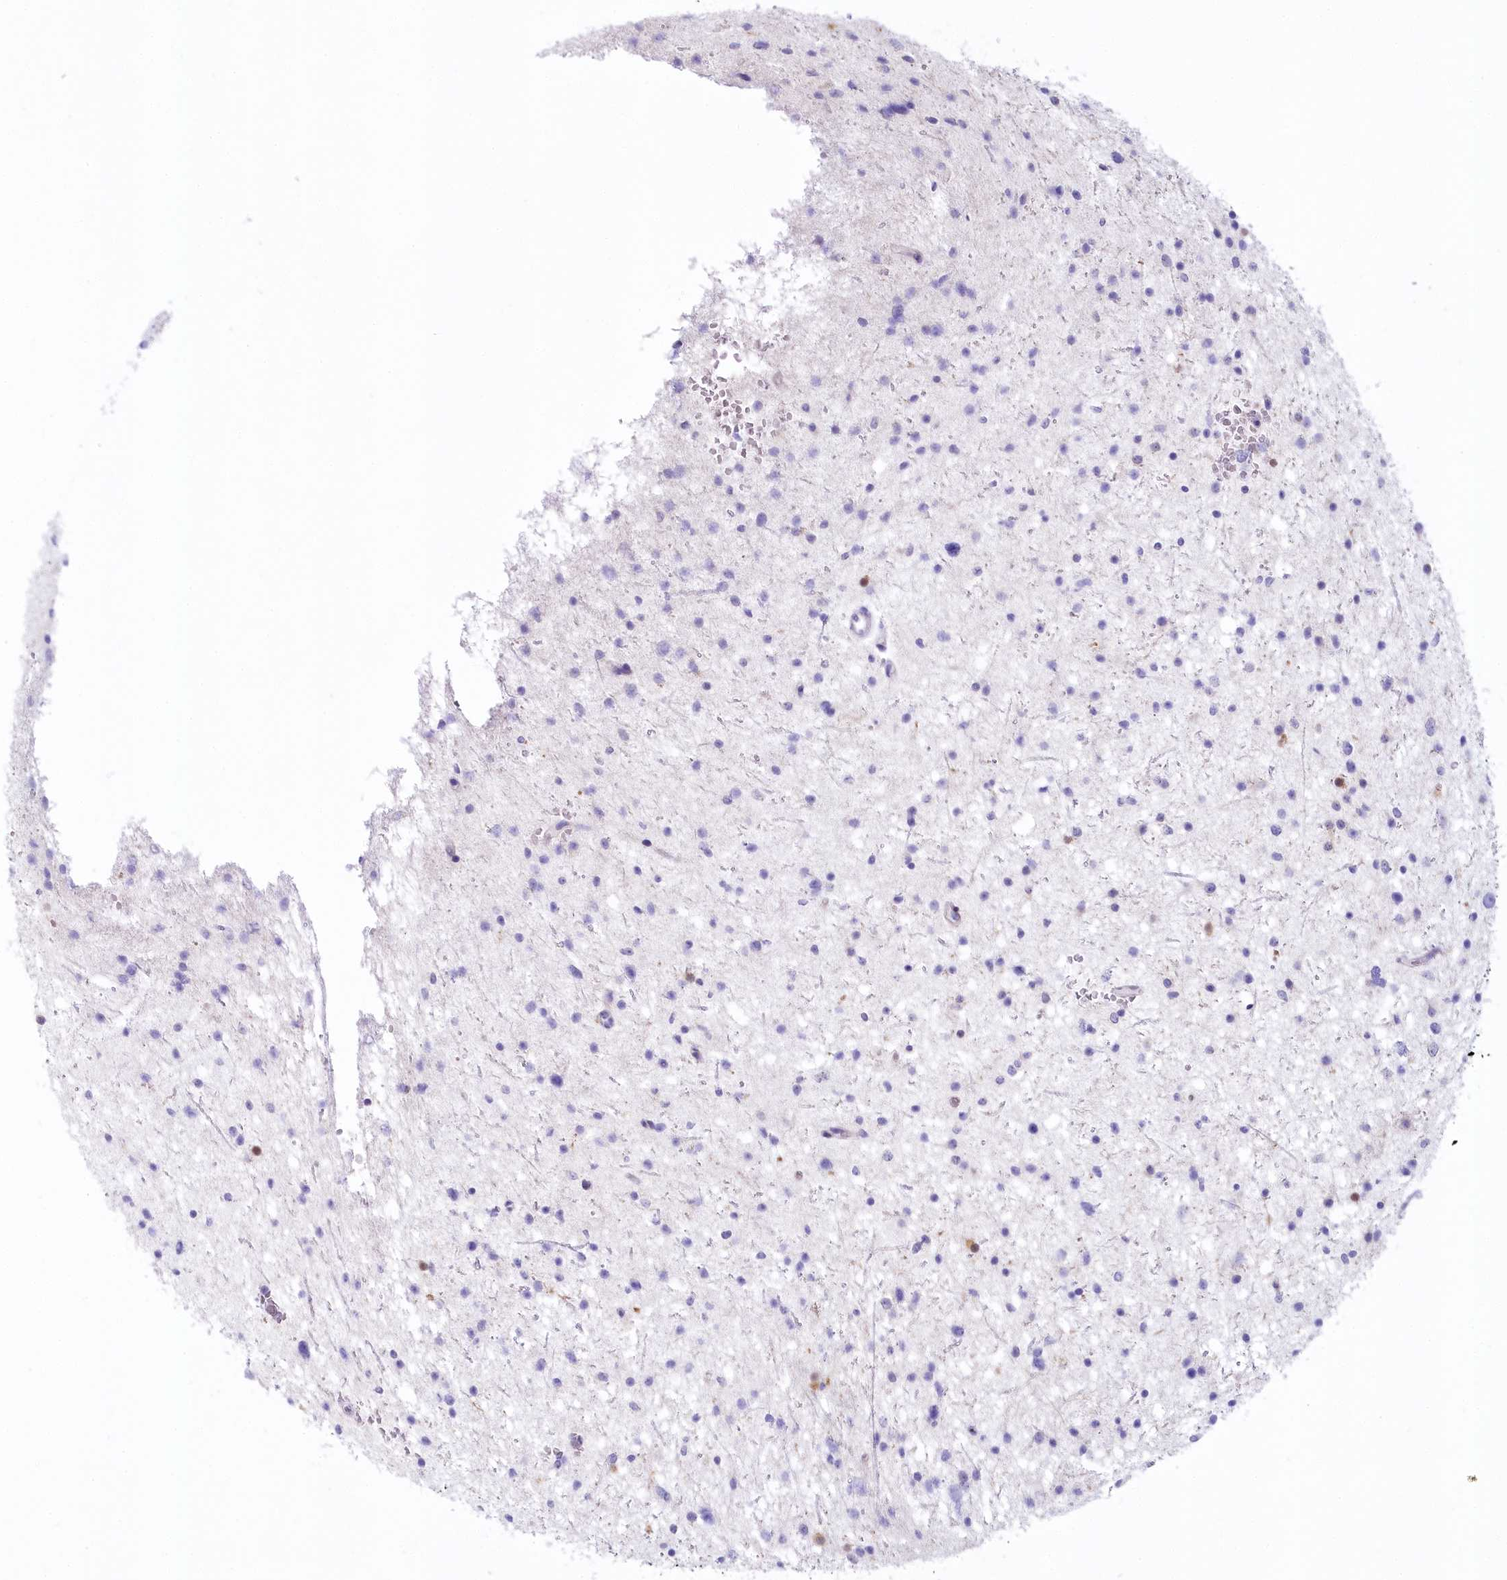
{"staining": {"intensity": "negative", "quantity": "none", "location": "none"}, "tissue": "glioma", "cell_type": "Tumor cells", "image_type": "cancer", "snomed": [{"axis": "morphology", "description": "Glioma, malignant, Low grade"}, {"axis": "topography", "description": "Brain"}], "caption": "Immunohistochemical staining of glioma demonstrates no significant staining in tumor cells.", "gene": "MYOZ1", "patient": {"sex": "female", "age": 37}}